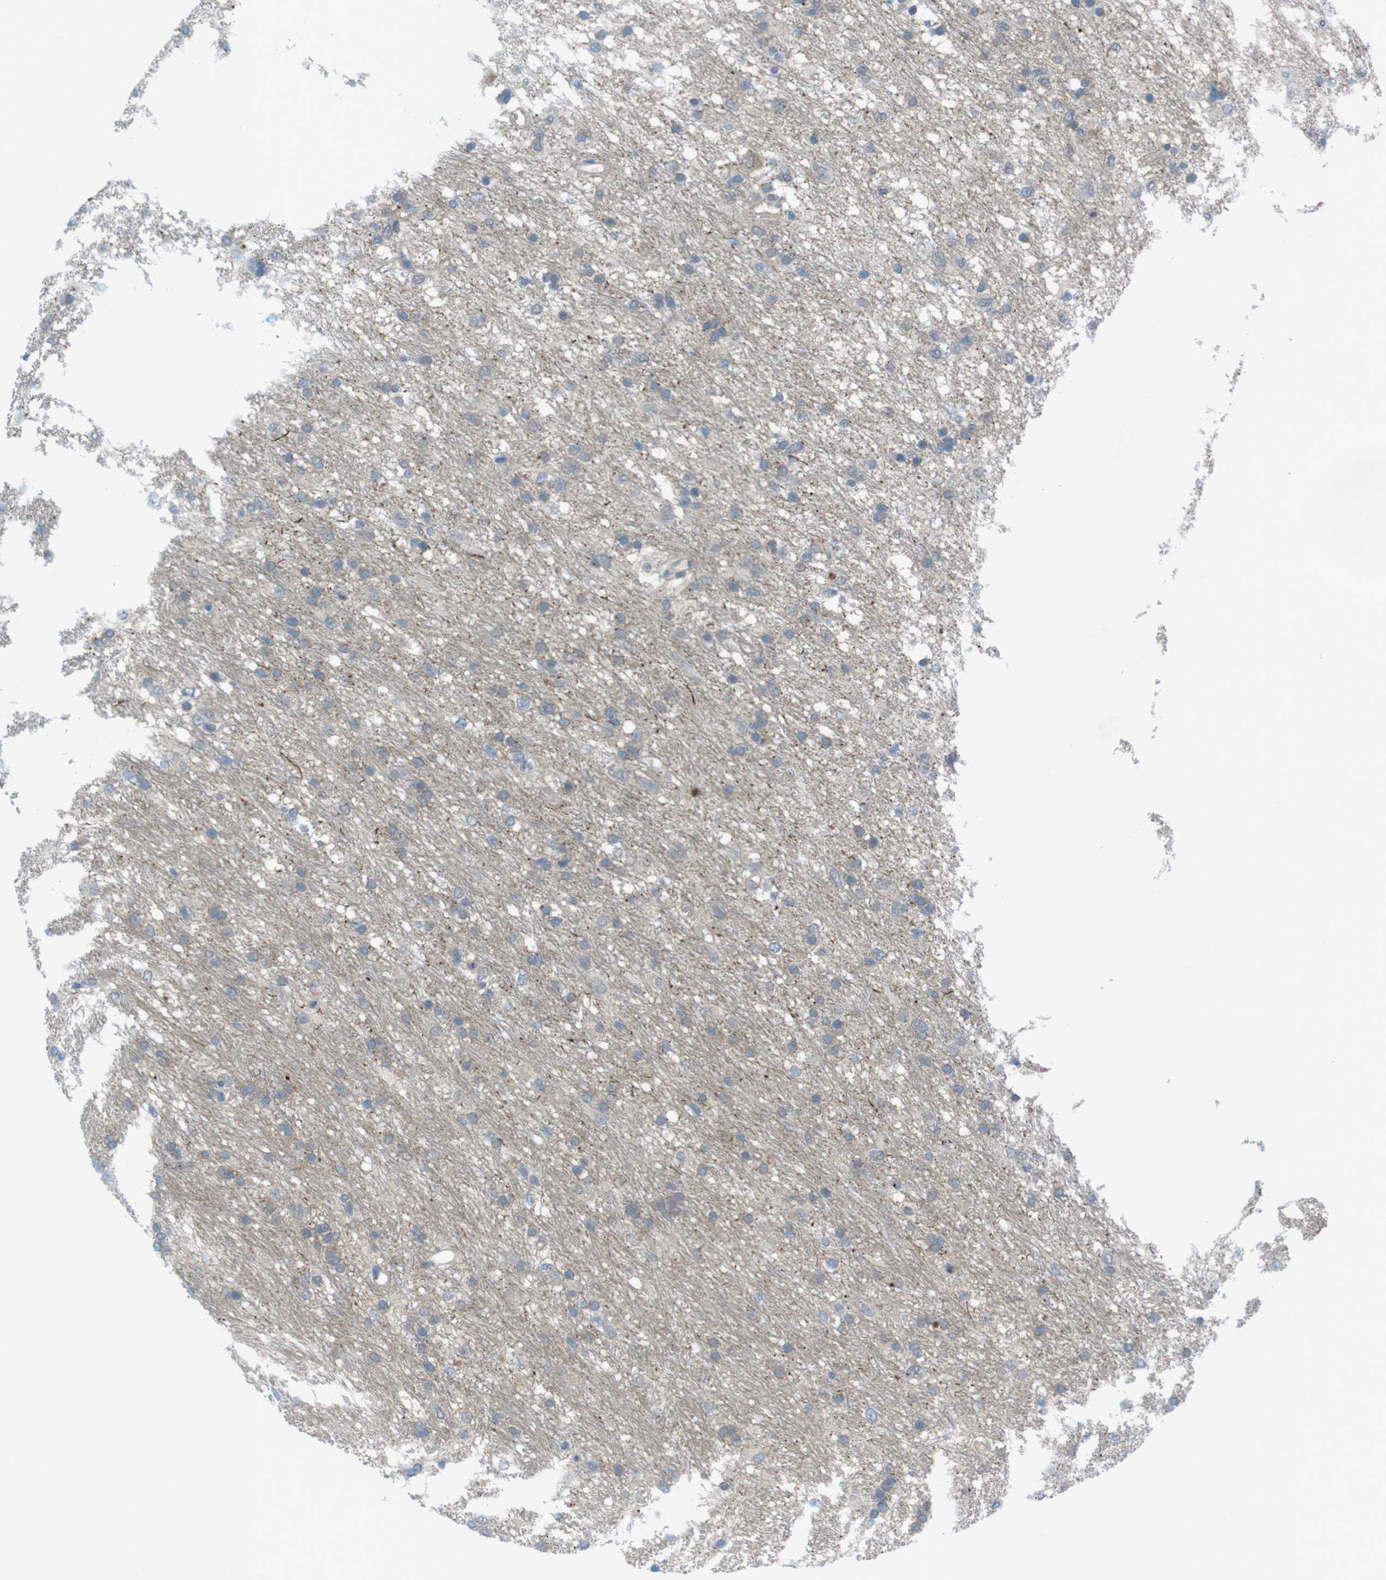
{"staining": {"intensity": "weak", "quantity": "25%-75%", "location": "cytoplasmic/membranous"}, "tissue": "glioma", "cell_type": "Tumor cells", "image_type": "cancer", "snomed": [{"axis": "morphology", "description": "Glioma, malignant, Low grade"}, {"axis": "topography", "description": "Brain"}], "caption": "About 25%-75% of tumor cells in human low-grade glioma (malignant) reveal weak cytoplasmic/membranous protein expression as visualized by brown immunohistochemical staining.", "gene": "ZDHHC20", "patient": {"sex": "male", "age": 77}}